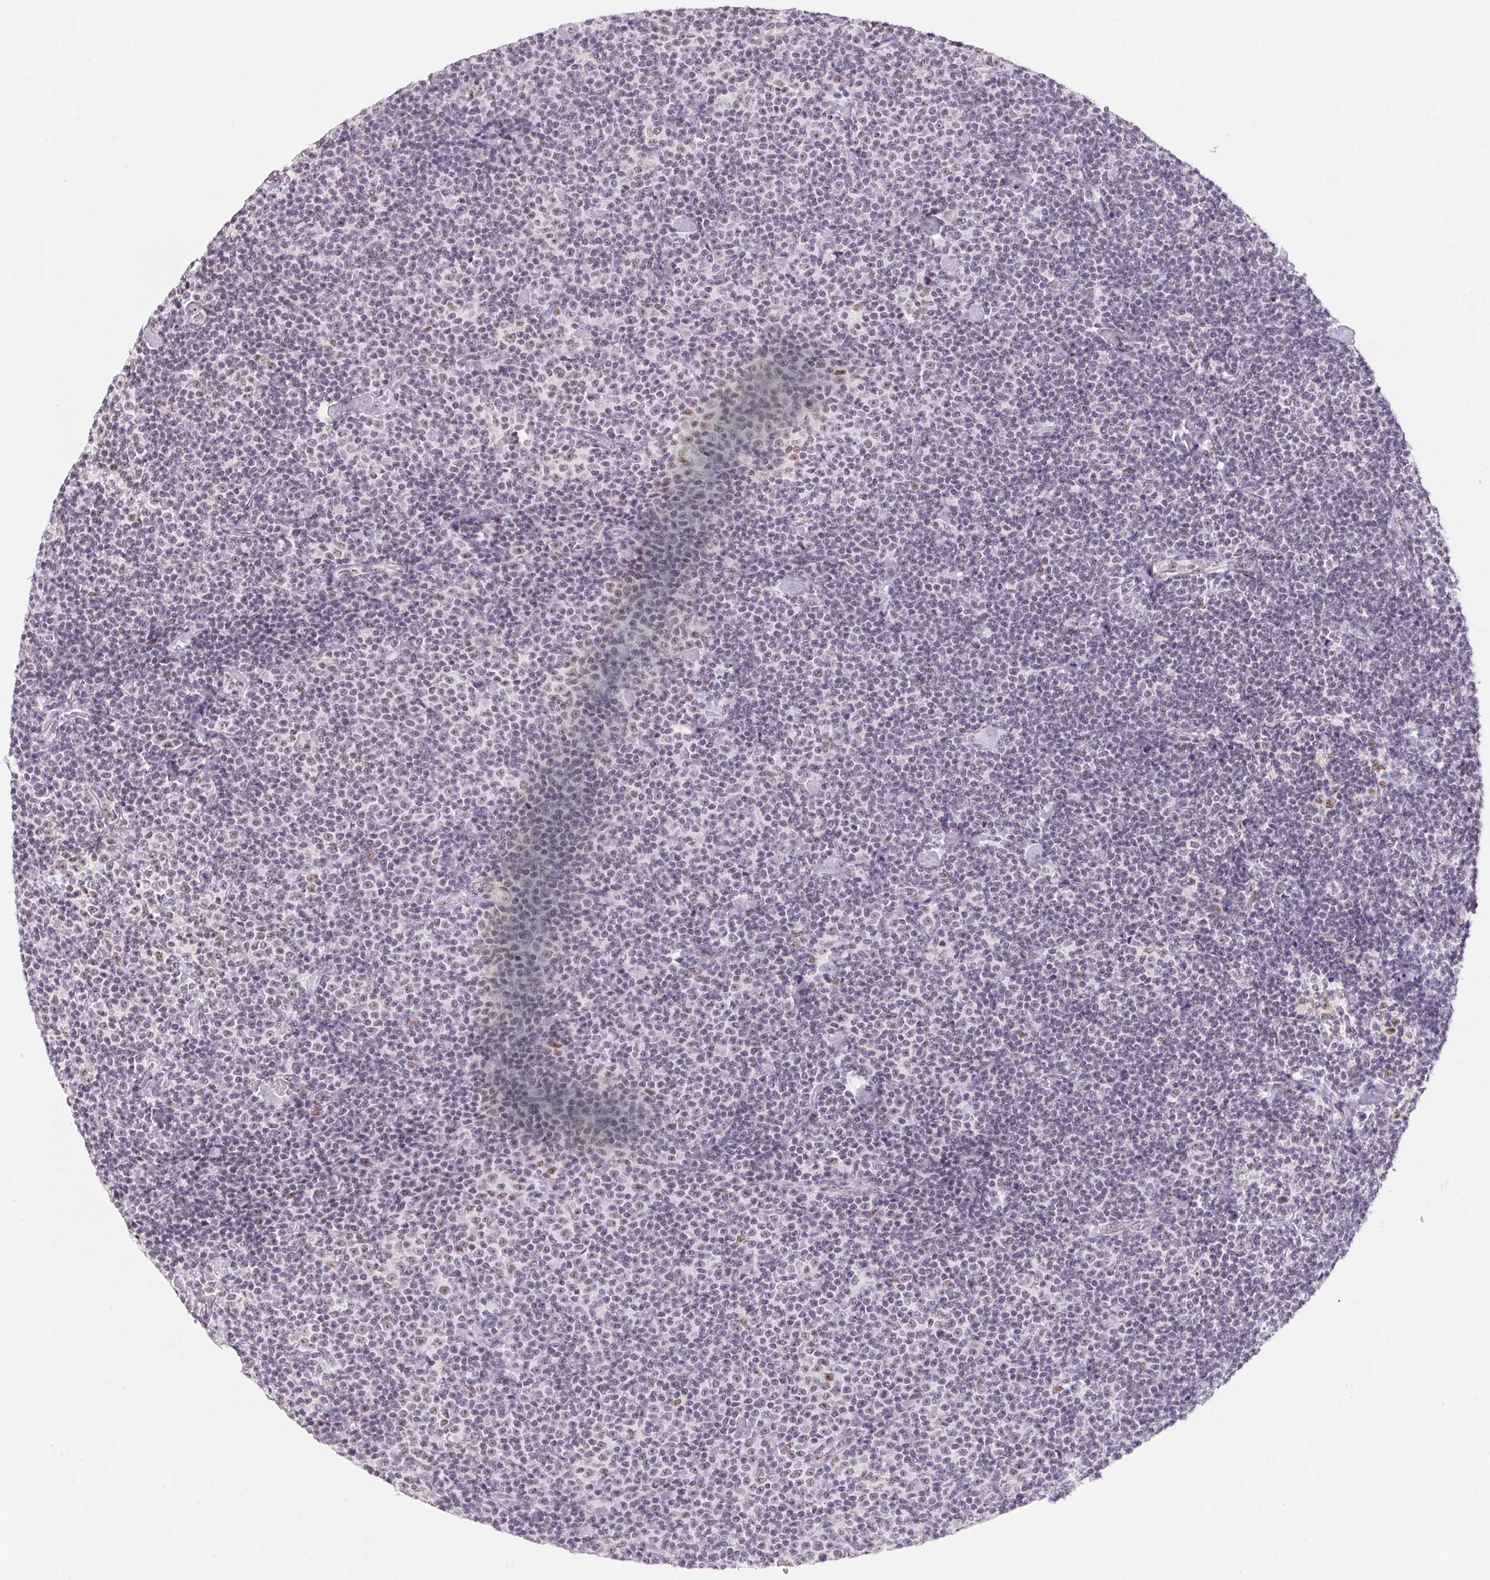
{"staining": {"intensity": "negative", "quantity": "none", "location": "none"}, "tissue": "lymphoma", "cell_type": "Tumor cells", "image_type": "cancer", "snomed": [{"axis": "morphology", "description": "Malignant lymphoma, non-Hodgkin's type, Low grade"}, {"axis": "topography", "description": "Lymph node"}], "caption": "Immunohistochemistry (IHC) micrograph of neoplastic tissue: low-grade malignant lymphoma, non-Hodgkin's type stained with DAB (3,3'-diaminobenzidine) reveals no significant protein staining in tumor cells.", "gene": "ZIC4", "patient": {"sex": "male", "age": 81}}